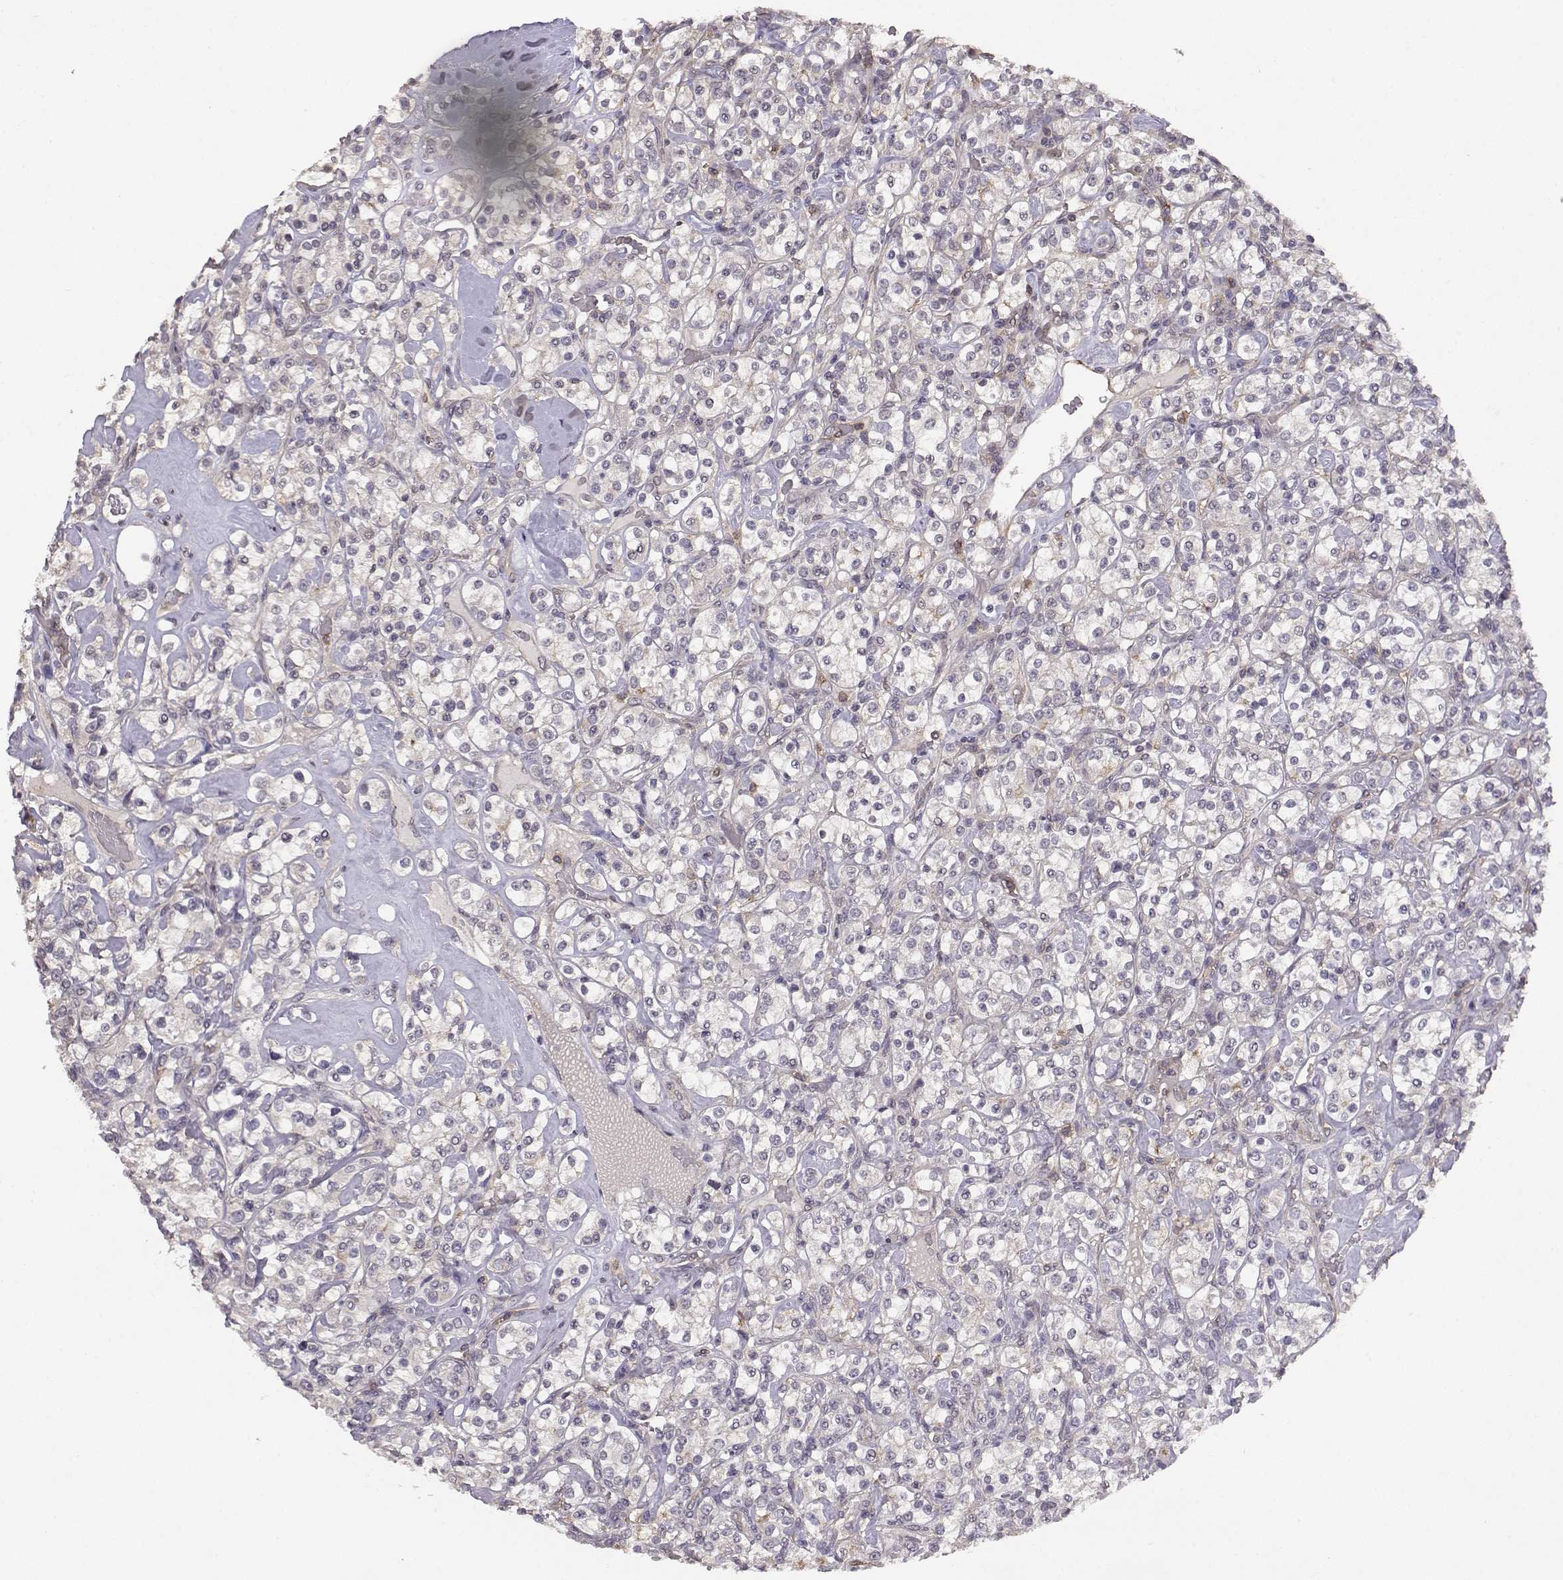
{"staining": {"intensity": "negative", "quantity": "none", "location": "none"}, "tissue": "renal cancer", "cell_type": "Tumor cells", "image_type": "cancer", "snomed": [{"axis": "morphology", "description": "Adenocarcinoma, NOS"}, {"axis": "topography", "description": "Kidney"}], "caption": "Immunohistochemical staining of human renal cancer exhibits no significant staining in tumor cells.", "gene": "IFITM1", "patient": {"sex": "male", "age": 77}}